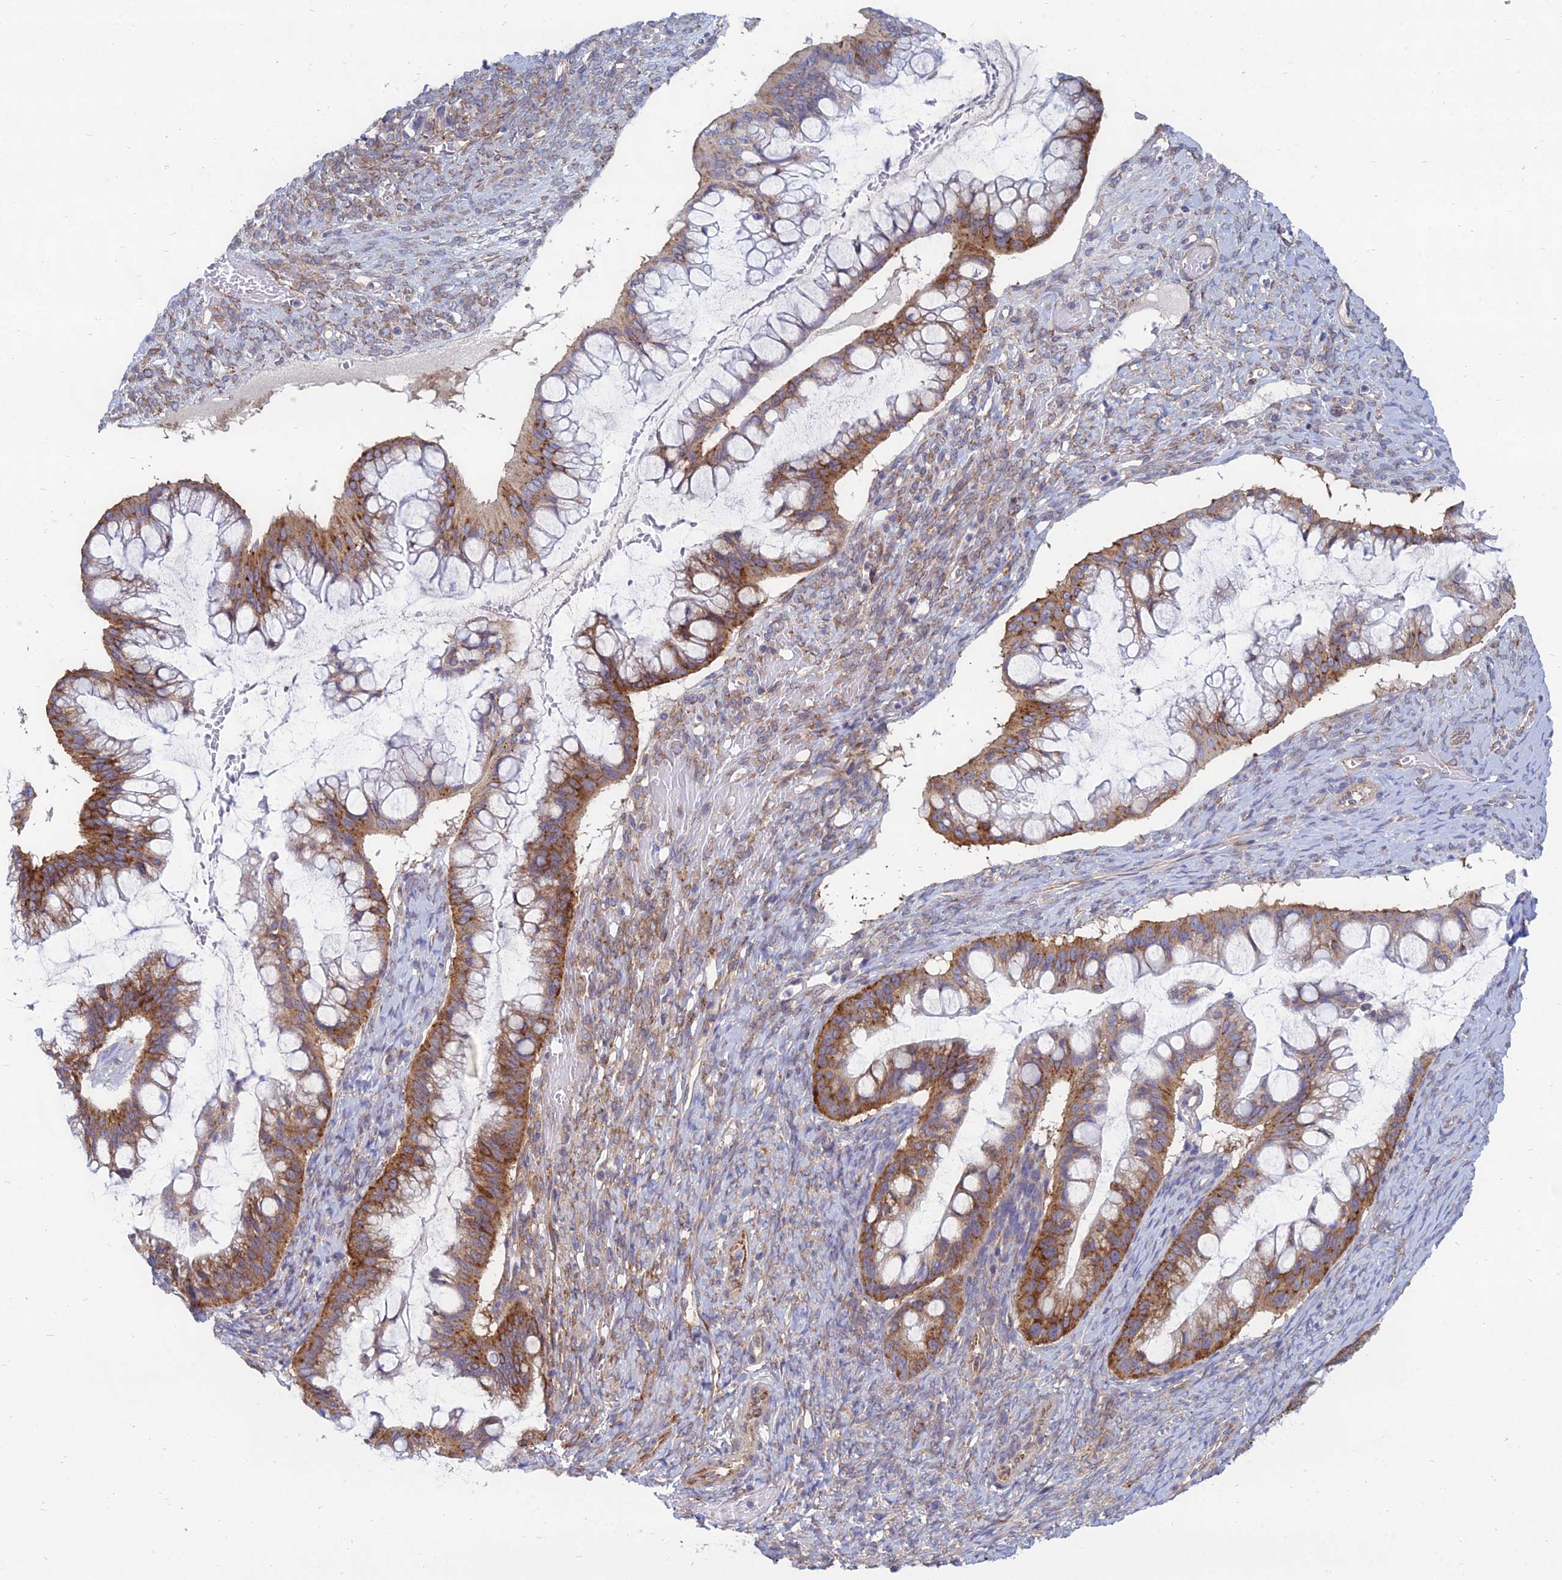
{"staining": {"intensity": "moderate", "quantity": ">75%", "location": "cytoplasmic/membranous"}, "tissue": "ovarian cancer", "cell_type": "Tumor cells", "image_type": "cancer", "snomed": [{"axis": "morphology", "description": "Cystadenocarcinoma, mucinous, NOS"}, {"axis": "topography", "description": "Ovary"}], "caption": "Moderate cytoplasmic/membranous positivity is identified in approximately >75% of tumor cells in ovarian mucinous cystadenocarcinoma.", "gene": "TXLNA", "patient": {"sex": "female", "age": 73}}